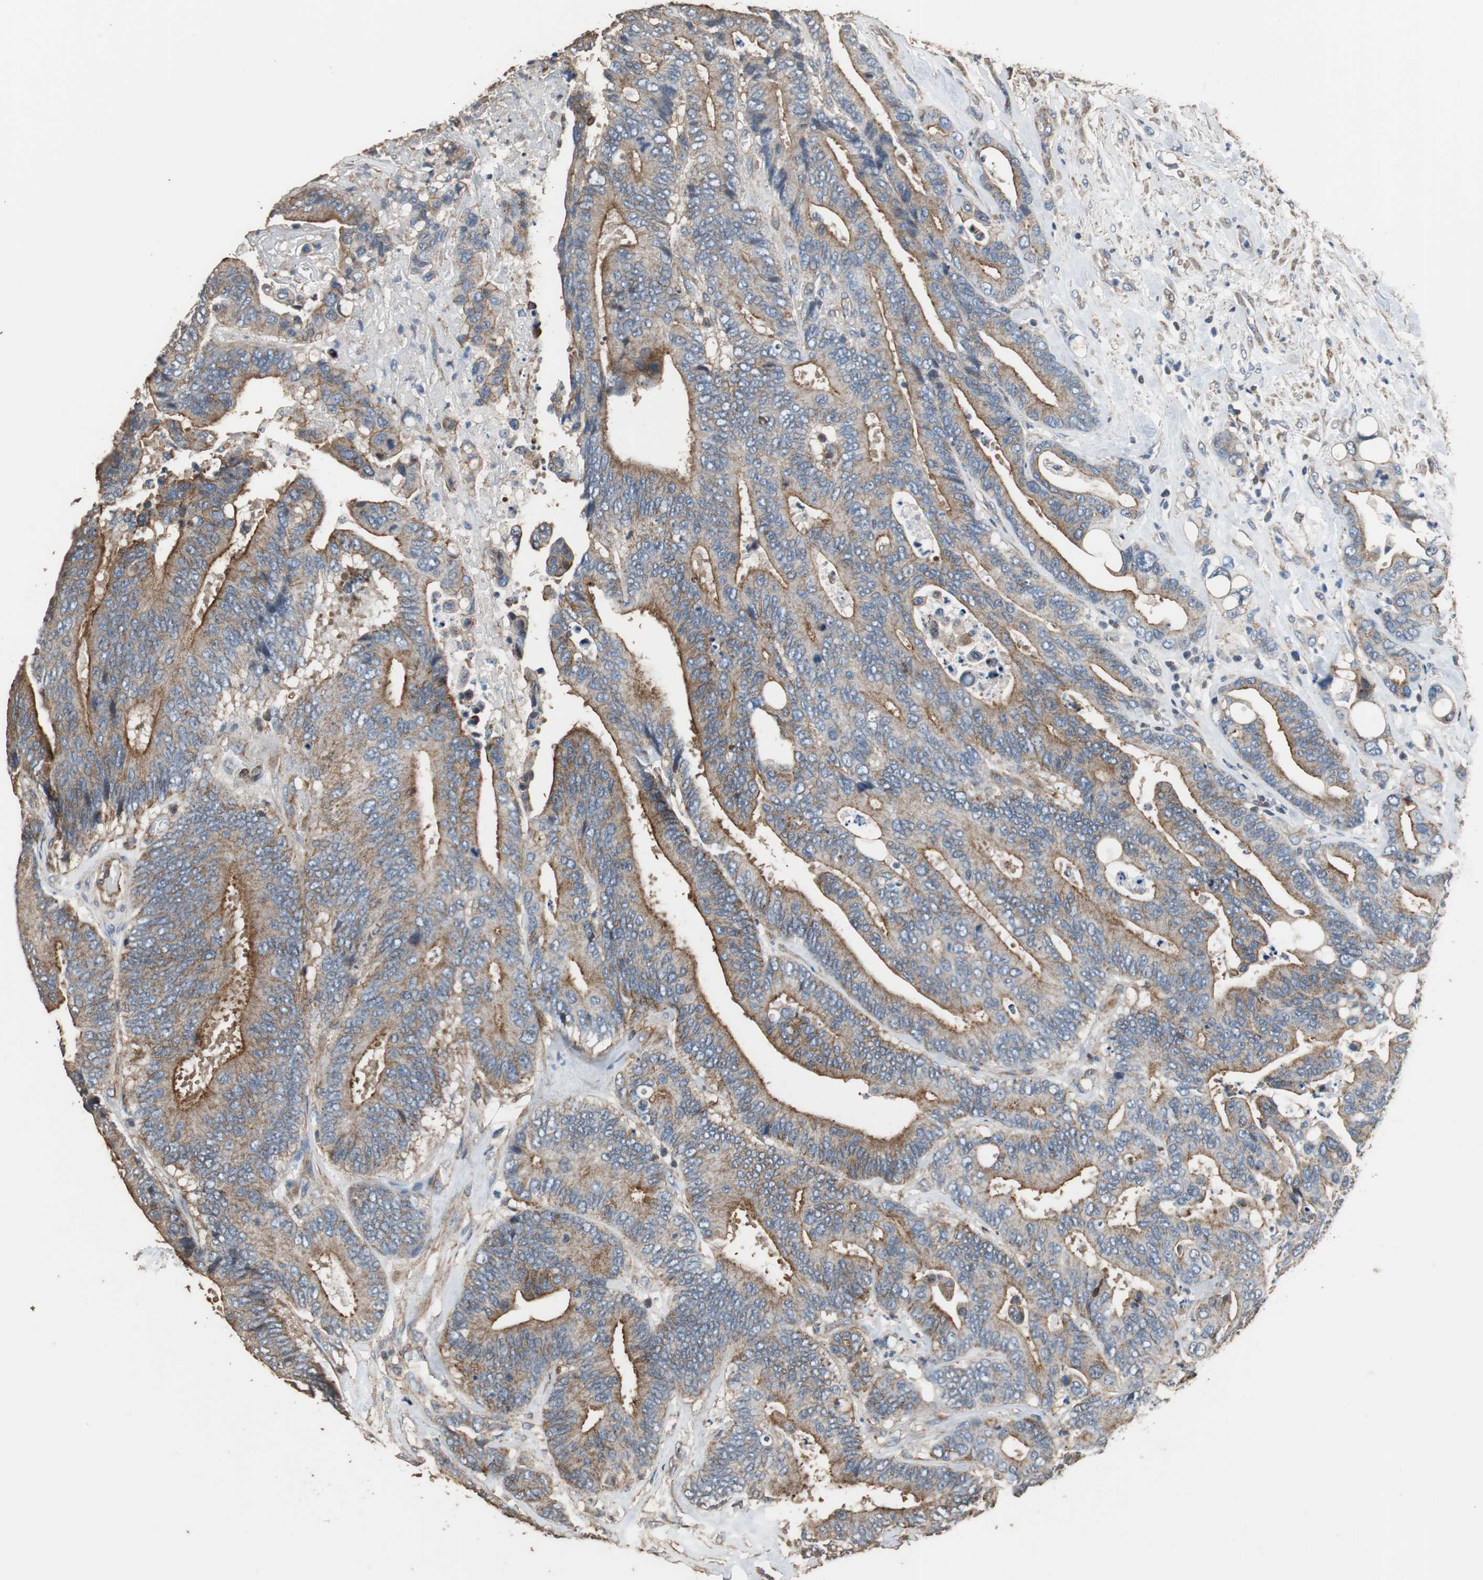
{"staining": {"intensity": "weak", "quantity": ">75%", "location": "cytoplasmic/membranous"}, "tissue": "colorectal cancer", "cell_type": "Tumor cells", "image_type": "cancer", "snomed": [{"axis": "morphology", "description": "Normal tissue, NOS"}, {"axis": "morphology", "description": "Adenocarcinoma, NOS"}, {"axis": "topography", "description": "Colon"}], "caption": "There is low levels of weak cytoplasmic/membranous positivity in tumor cells of colorectal cancer, as demonstrated by immunohistochemical staining (brown color).", "gene": "PRKRA", "patient": {"sex": "male", "age": 82}}